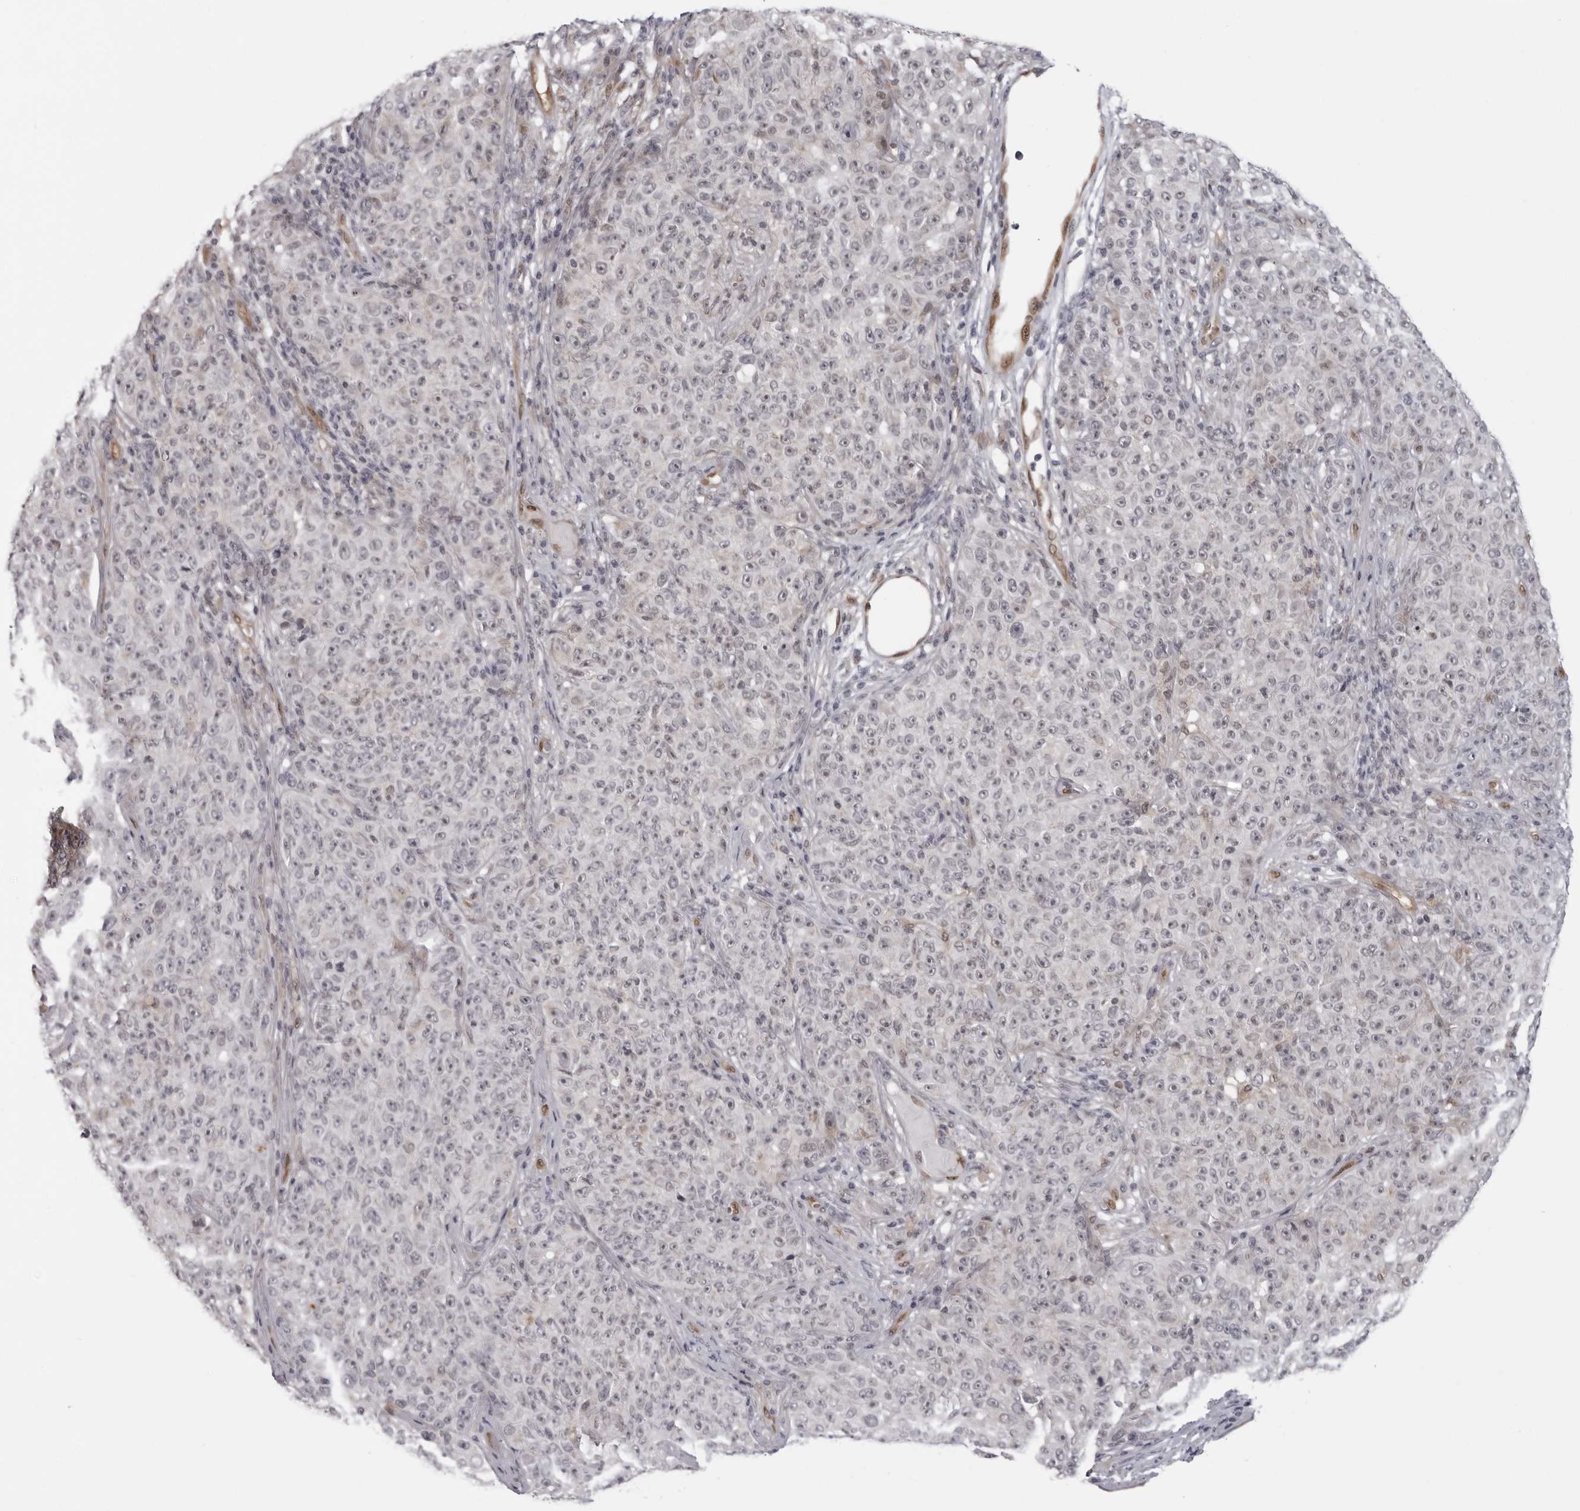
{"staining": {"intensity": "negative", "quantity": "none", "location": "none"}, "tissue": "melanoma", "cell_type": "Tumor cells", "image_type": "cancer", "snomed": [{"axis": "morphology", "description": "Malignant melanoma, NOS"}, {"axis": "topography", "description": "Skin"}], "caption": "Photomicrograph shows no significant protein expression in tumor cells of melanoma.", "gene": "MAPK12", "patient": {"sex": "female", "age": 82}}